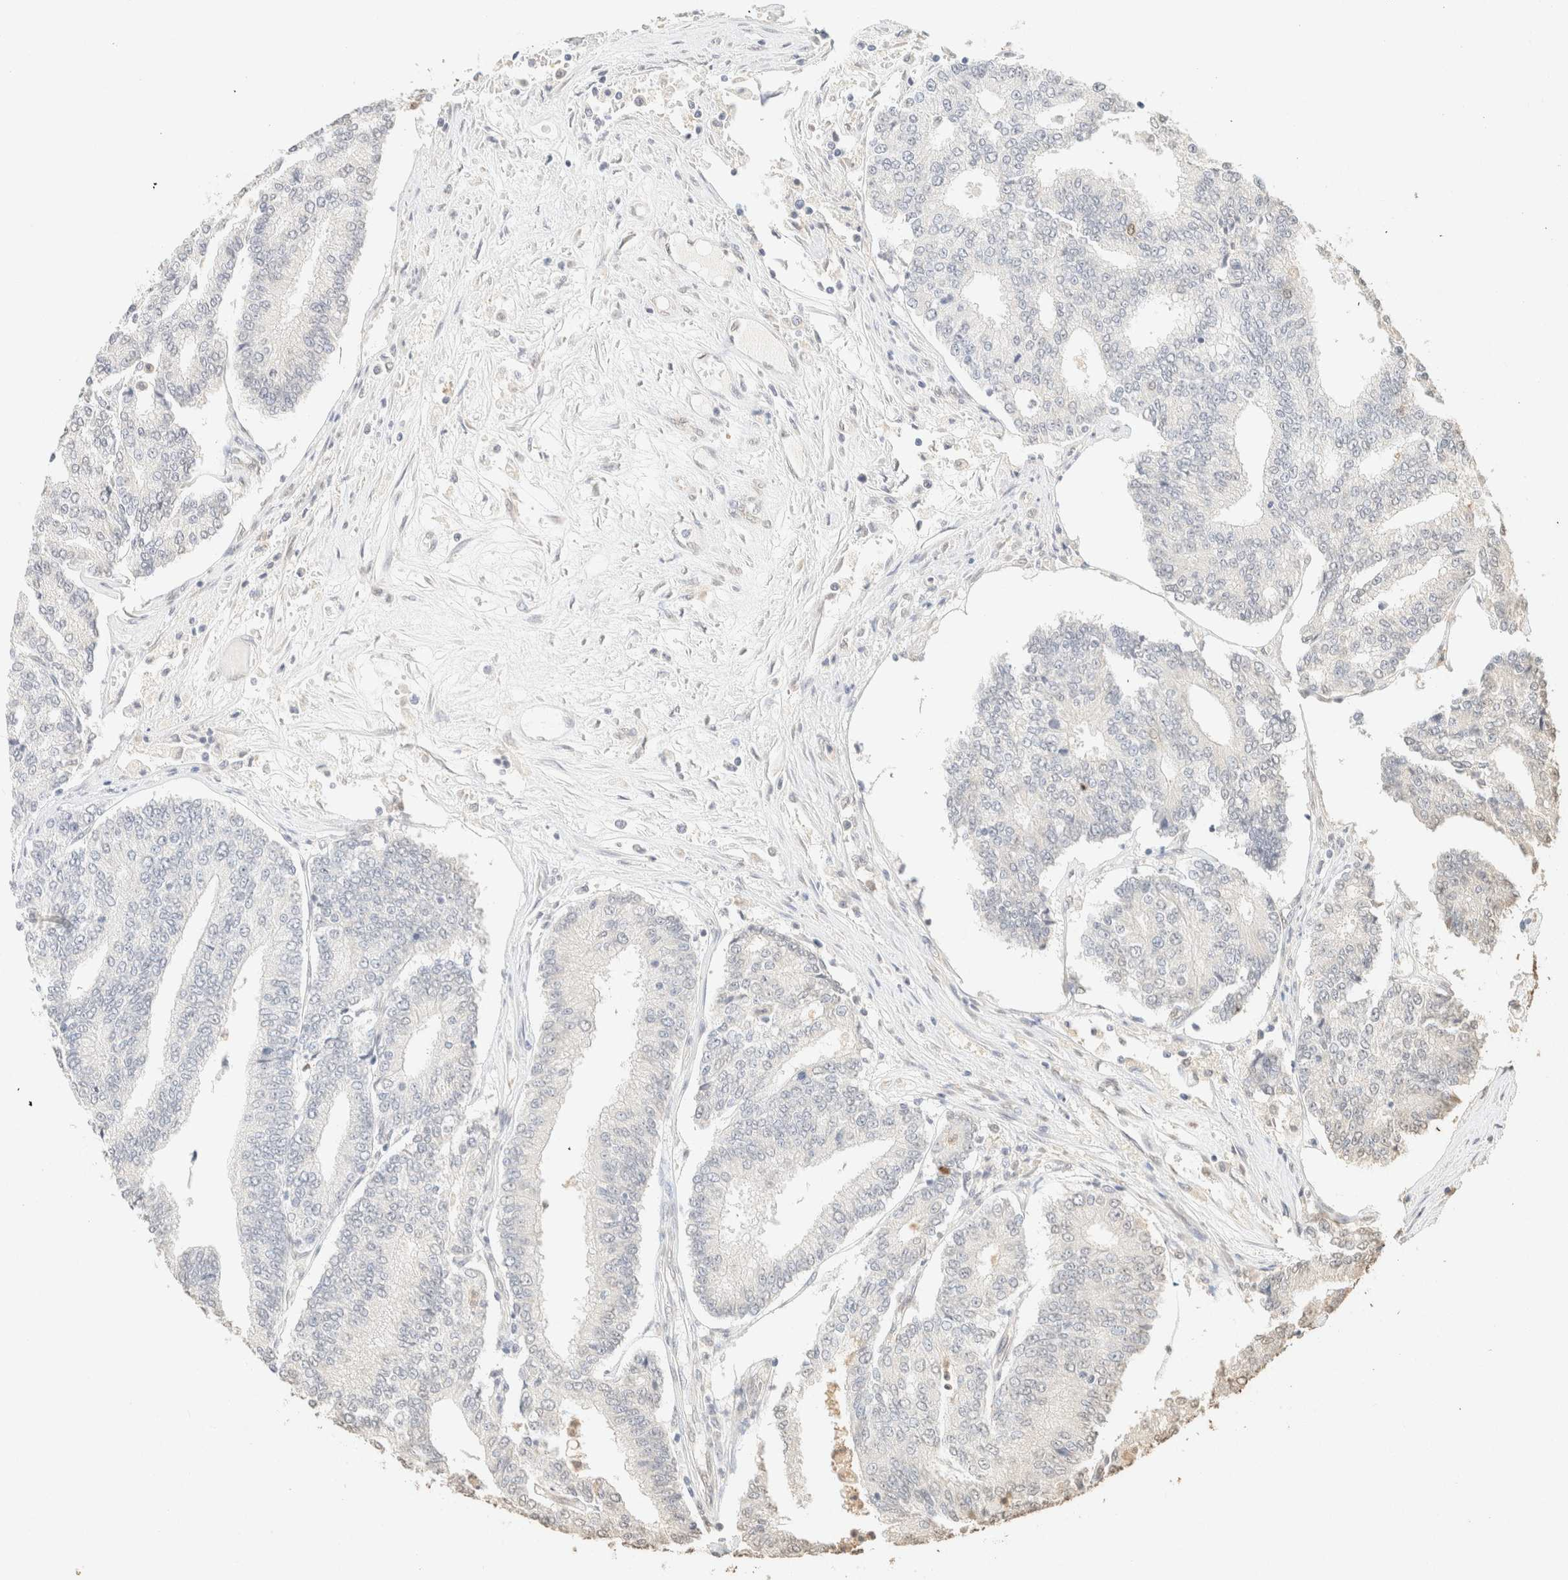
{"staining": {"intensity": "negative", "quantity": "none", "location": "none"}, "tissue": "prostate cancer", "cell_type": "Tumor cells", "image_type": "cancer", "snomed": [{"axis": "morphology", "description": "Normal tissue, NOS"}, {"axis": "morphology", "description": "Adenocarcinoma, High grade"}, {"axis": "topography", "description": "Prostate"}, {"axis": "topography", "description": "Seminal veicle"}], "caption": "Protein analysis of high-grade adenocarcinoma (prostate) demonstrates no significant positivity in tumor cells. Brightfield microscopy of IHC stained with DAB (brown) and hematoxylin (blue), captured at high magnification.", "gene": "S100A13", "patient": {"sex": "male", "age": 55}}